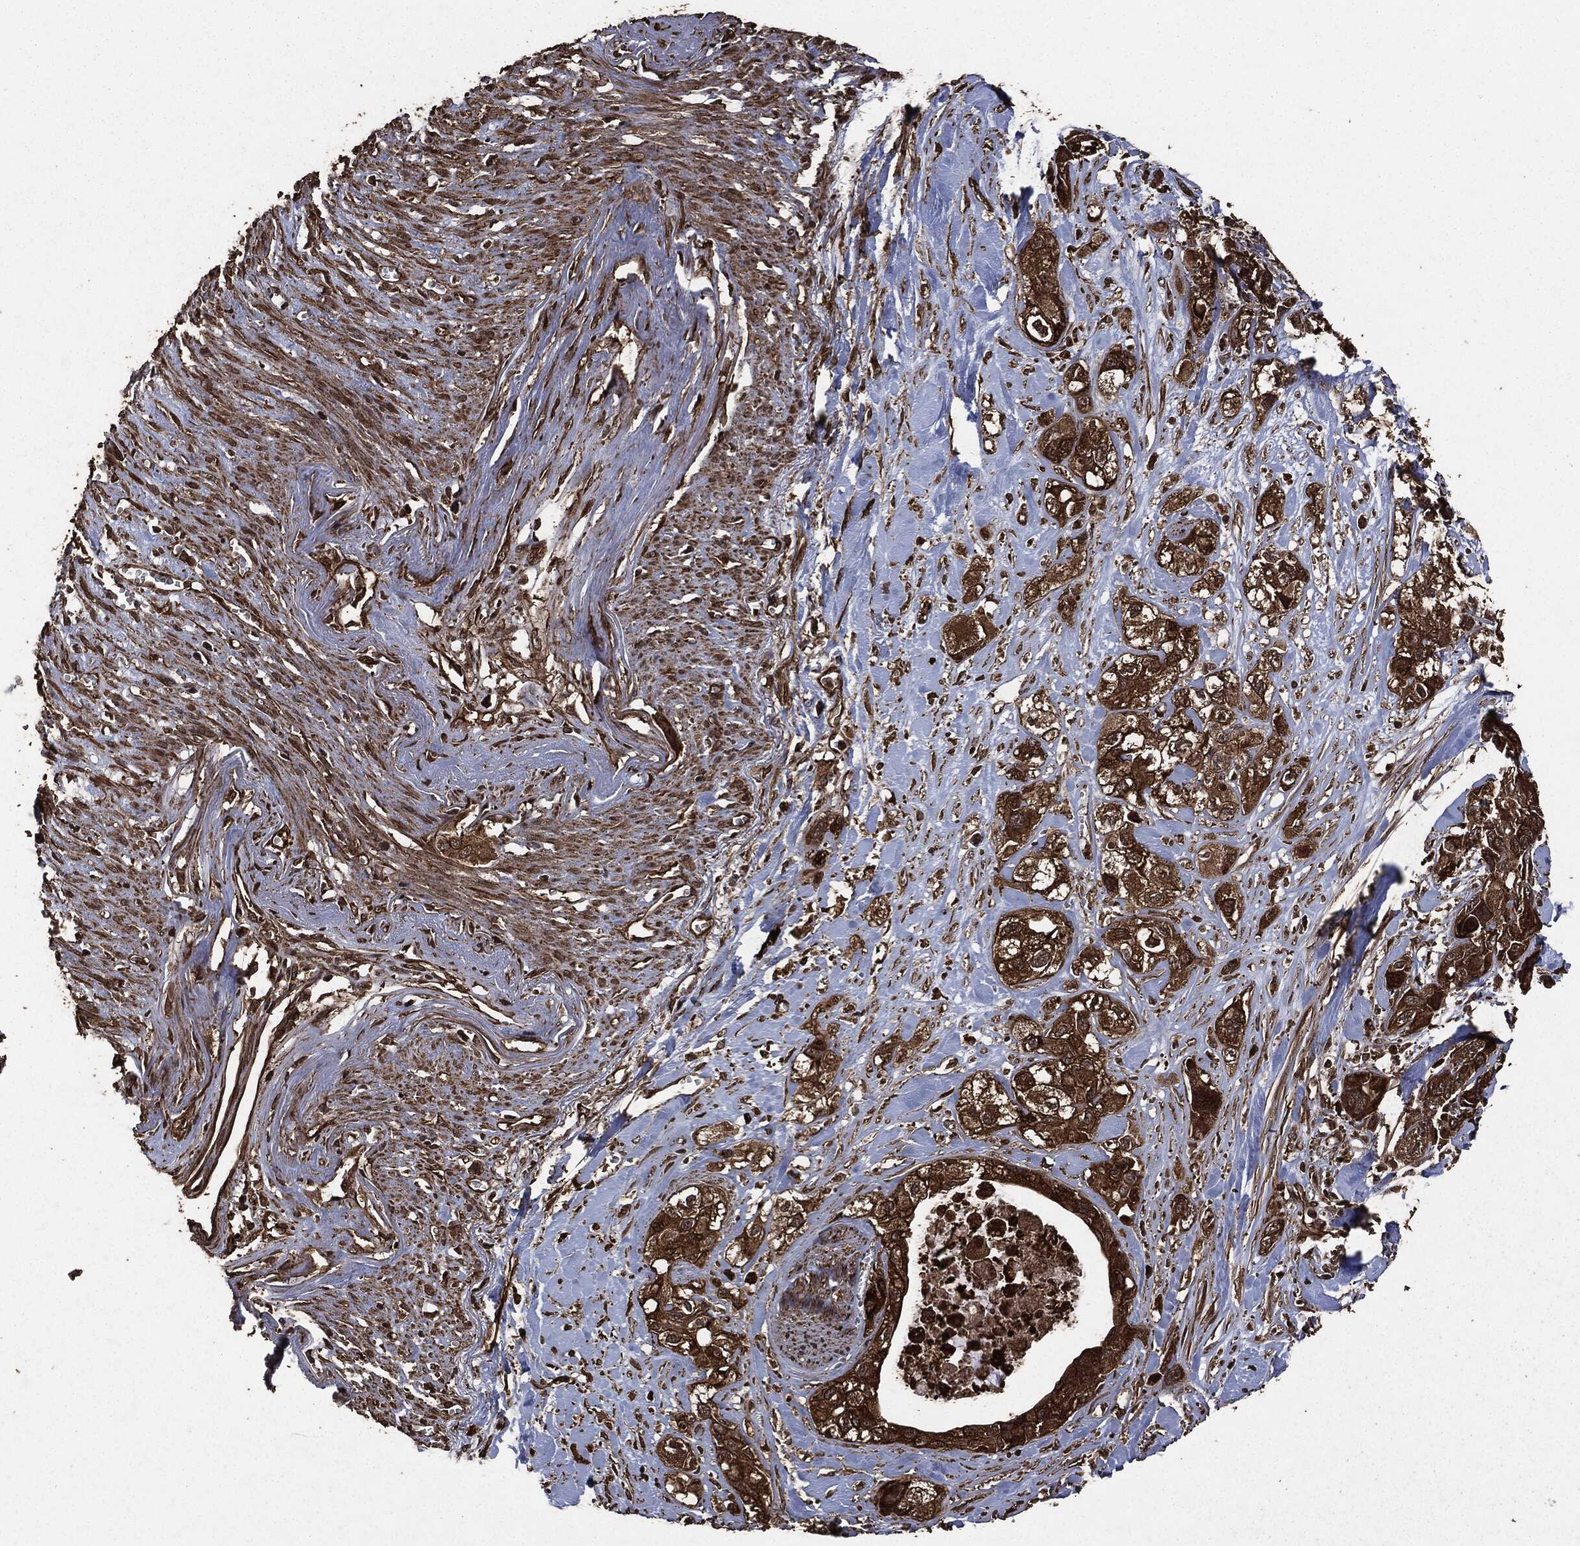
{"staining": {"intensity": "strong", "quantity": ">75%", "location": "cytoplasmic/membranous"}, "tissue": "pancreatic cancer", "cell_type": "Tumor cells", "image_type": "cancer", "snomed": [{"axis": "morphology", "description": "Adenocarcinoma, NOS"}, {"axis": "topography", "description": "Pancreas"}], "caption": "Strong cytoplasmic/membranous protein expression is identified in about >75% of tumor cells in pancreatic cancer.", "gene": "HRAS", "patient": {"sex": "male", "age": 72}}